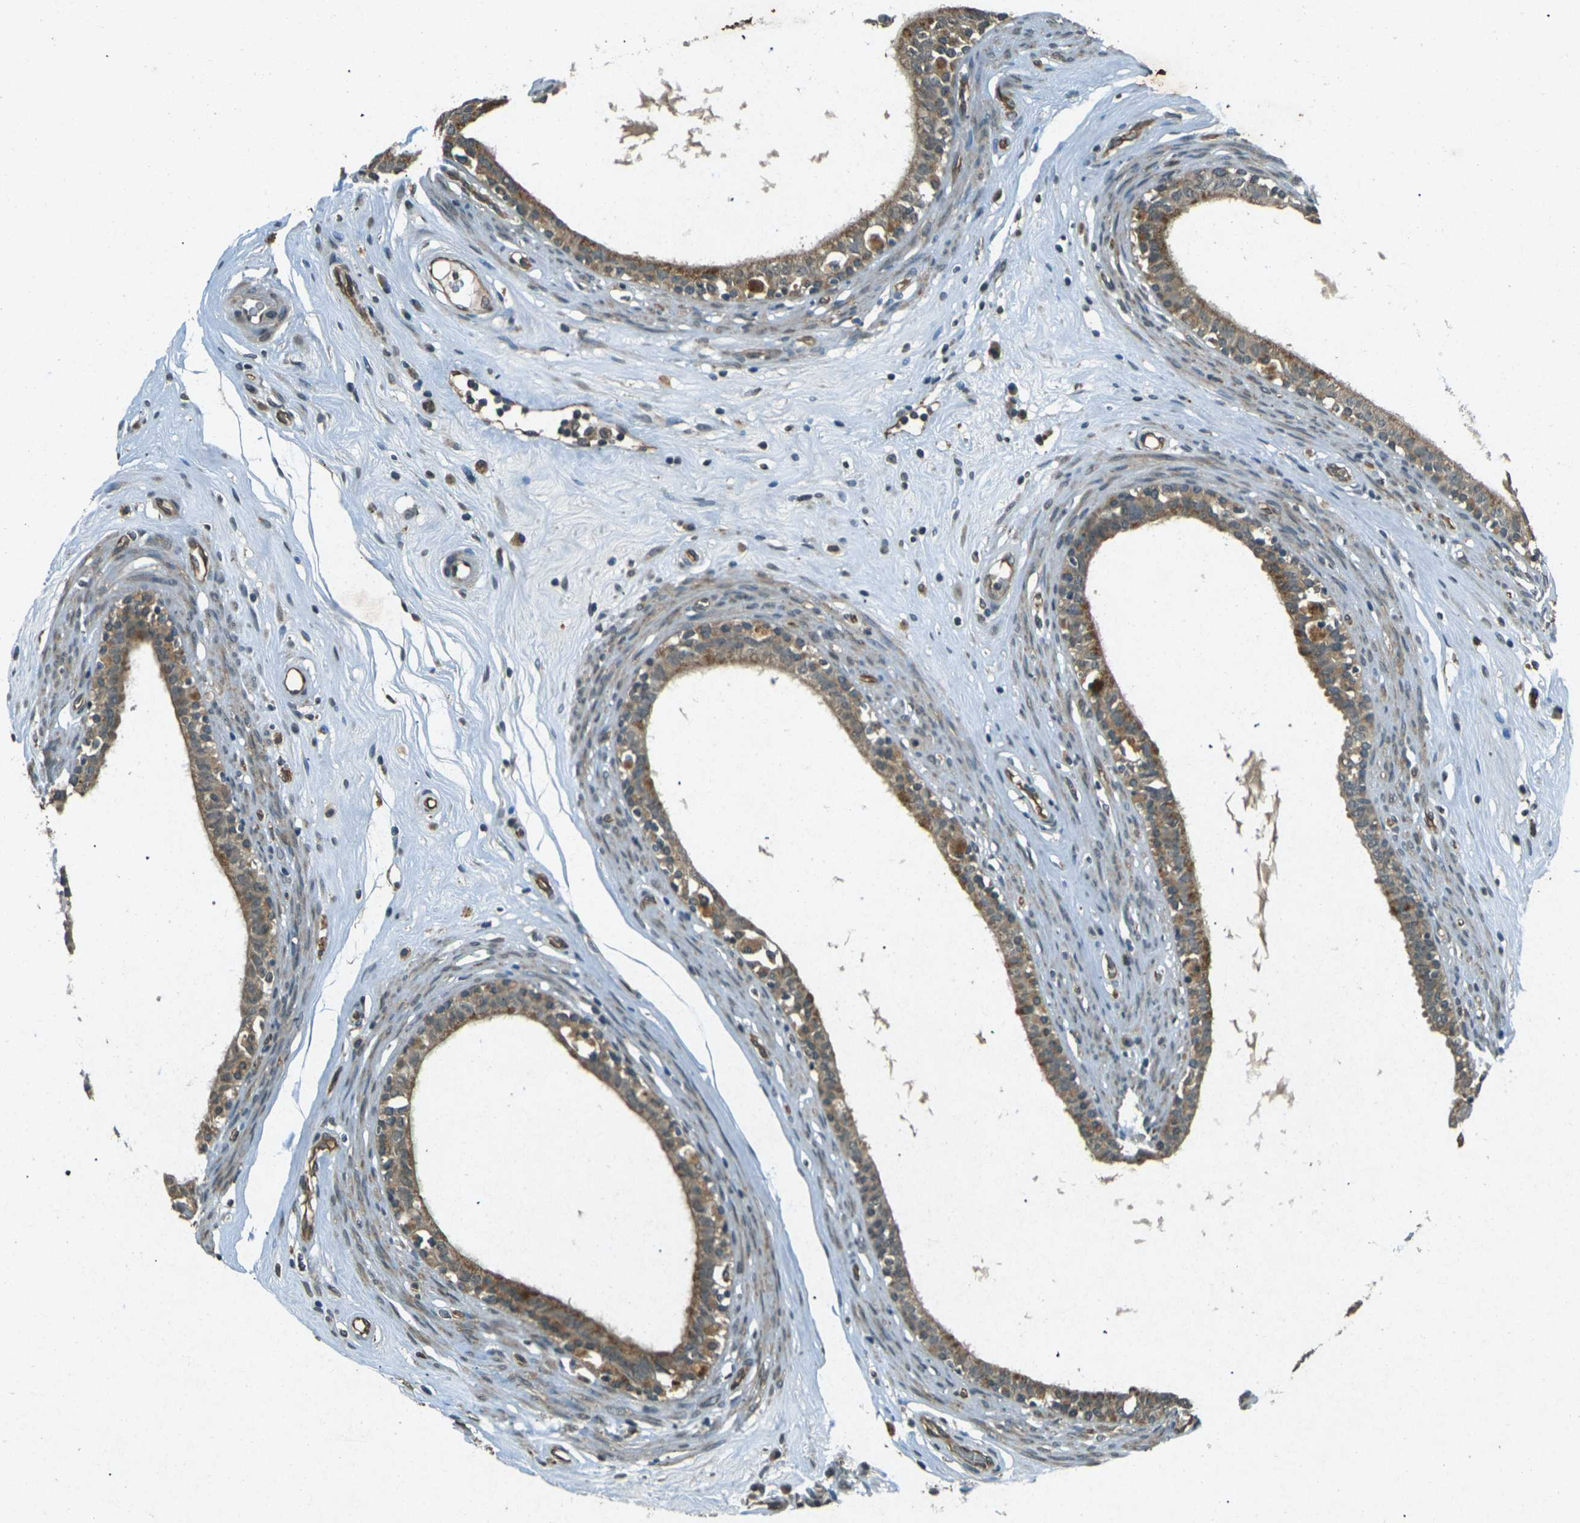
{"staining": {"intensity": "moderate", "quantity": ">75%", "location": "cytoplasmic/membranous"}, "tissue": "epididymis", "cell_type": "Glandular cells", "image_type": "normal", "snomed": [{"axis": "morphology", "description": "Normal tissue, NOS"}, {"axis": "morphology", "description": "Inflammation, NOS"}, {"axis": "topography", "description": "Epididymis"}], "caption": "Benign epididymis exhibits moderate cytoplasmic/membranous staining in about >75% of glandular cells, visualized by immunohistochemistry. (DAB IHC with brightfield microscopy, high magnification).", "gene": "PDE2A", "patient": {"sex": "male", "age": 84}}